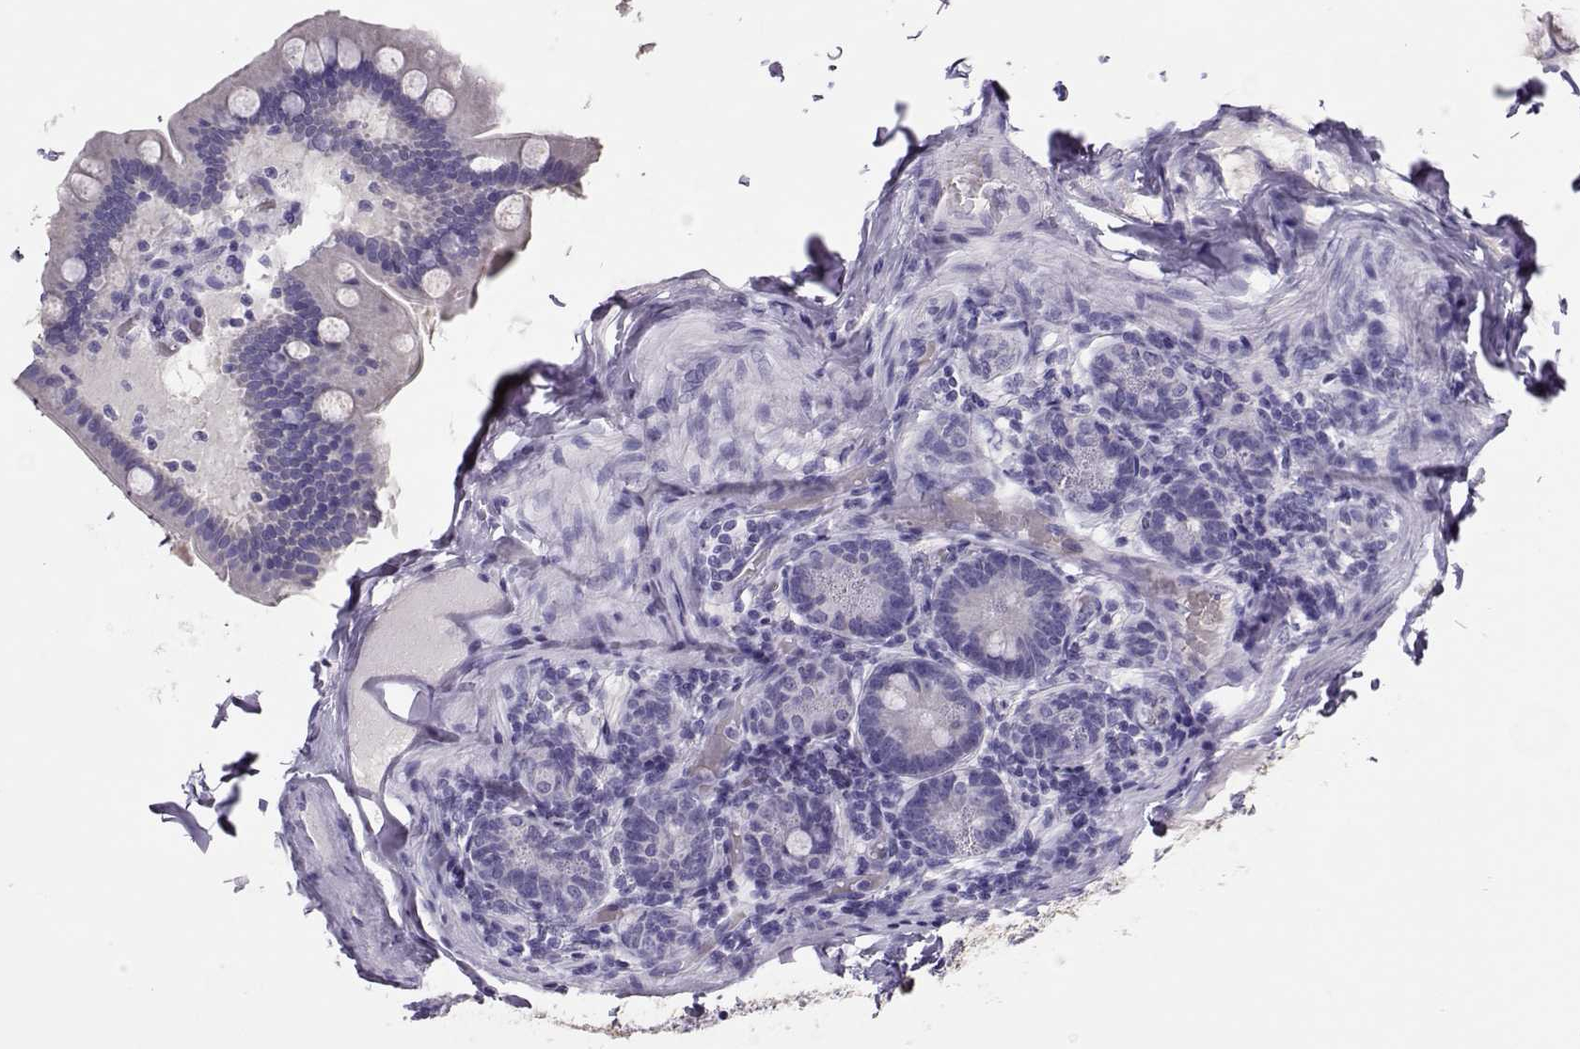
{"staining": {"intensity": "negative", "quantity": "none", "location": "none"}, "tissue": "small intestine", "cell_type": "Glandular cells", "image_type": "normal", "snomed": [{"axis": "morphology", "description": "Normal tissue, NOS"}, {"axis": "topography", "description": "Small intestine"}], "caption": "The micrograph exhibits no significant staining in glandular cells of small intestine. (Stains: DAB immunohistochemistry (IHC) with hematoxylin counter stain, Microscopy: brightfield microscopy at high magnification).", "gene": "LINGO1", "patient": {"sex": "male", "age": 66}}